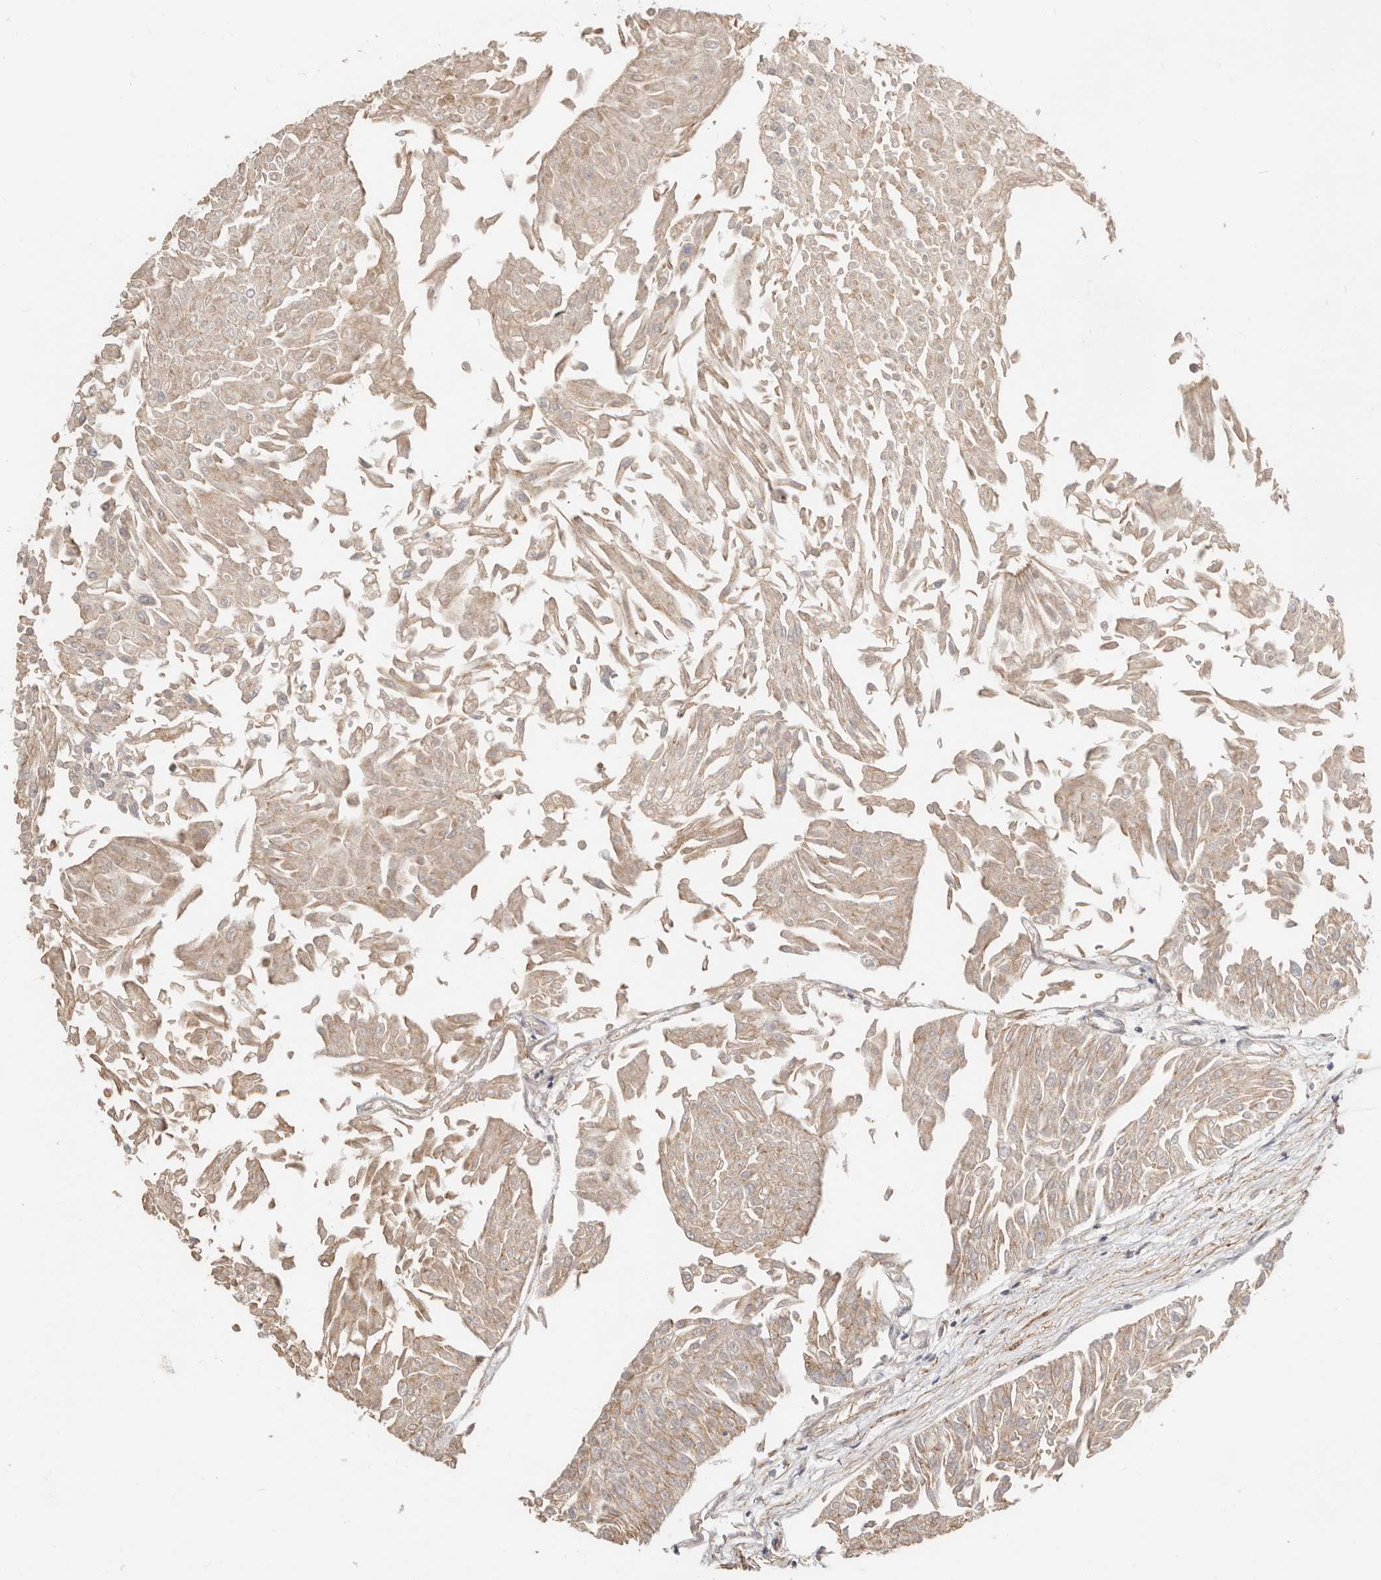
{"staining": {"intensity": "moderate", "quantity": ">75%", "location": "cytoplasmic/membranous"}, "tissue": "urothelial cancer", "cell_type": "Tumor cells", "image_type": "cancer", "snomed": [{"axis": "morphology", "description": "Urothelial carcinoma, Low grade"}, {"axis": "topography", "description": "Urinary bladder"}], "caption": "Immunohistochemical staining of urothelial carcinoma (low-grade) shows moderate cytoplasmic/membranous protein expression in approximately >75% of tumor cells.", "gene": "ZRANB1", "patient": {"sex": "male", "age": 67}}